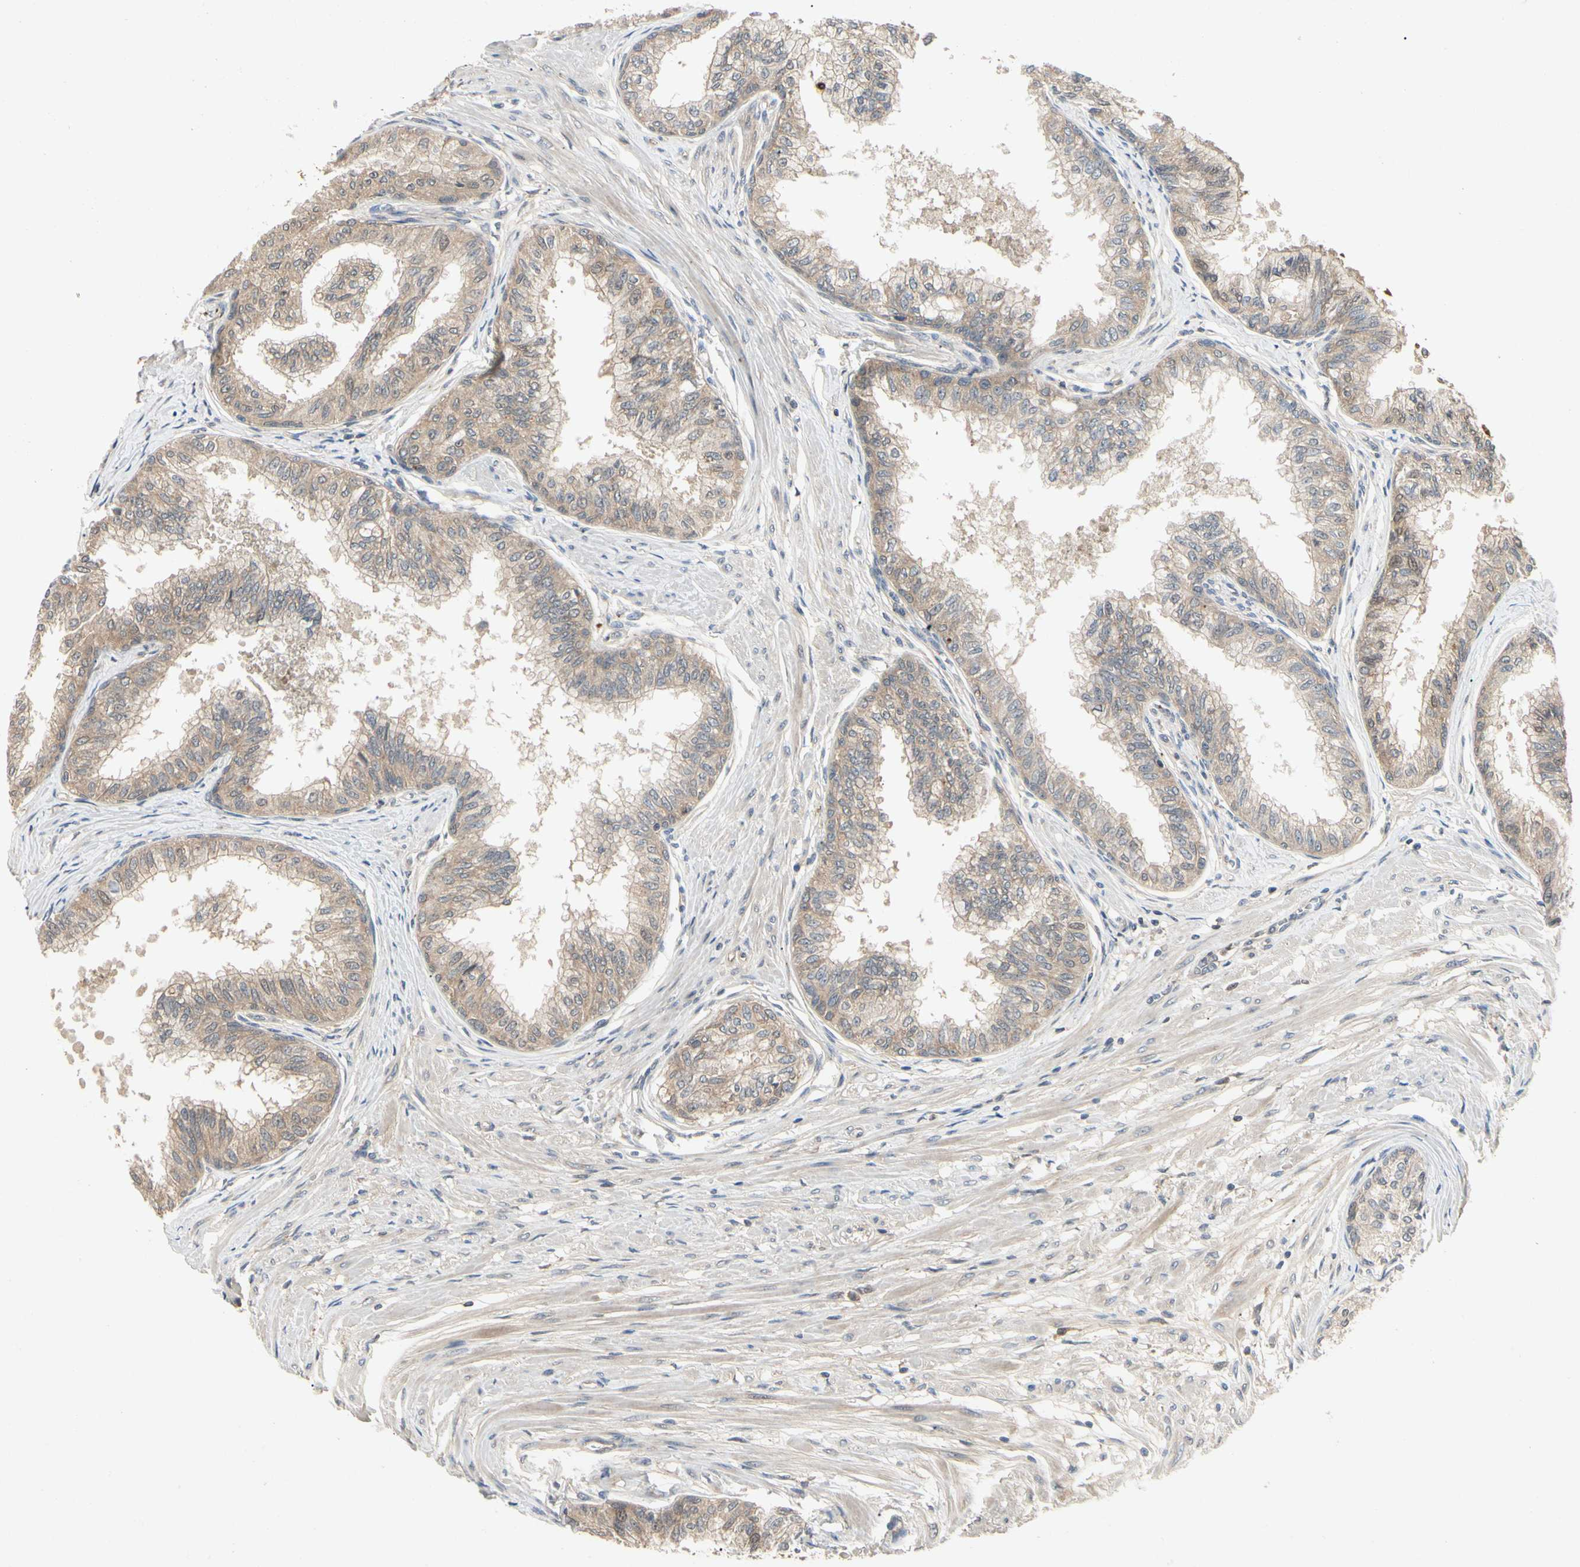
{"staining": {"intensity": "moderate", "quantity": ">75%", "location": "cytoplasmic/membranous"}, "tissue": "prostate", "cell_type": "Glandular cells", "image_type": "normal", "snomed": [{"axis": "morphology", "description": "Normal tissue, NOS"}, {"axis": "topography", "description": "Prostate"}, {"axis": "topography", "description": "Seminal veicle"}], "caption": "The micrograph reveals immunohistochemical staining of unremarkable prostate. There is moderate cytoplasmic/membranous positivity is present in about >75% of glandular cells.", "gene": "RNF14", "patient": {"sex": "male", "age": 60}}